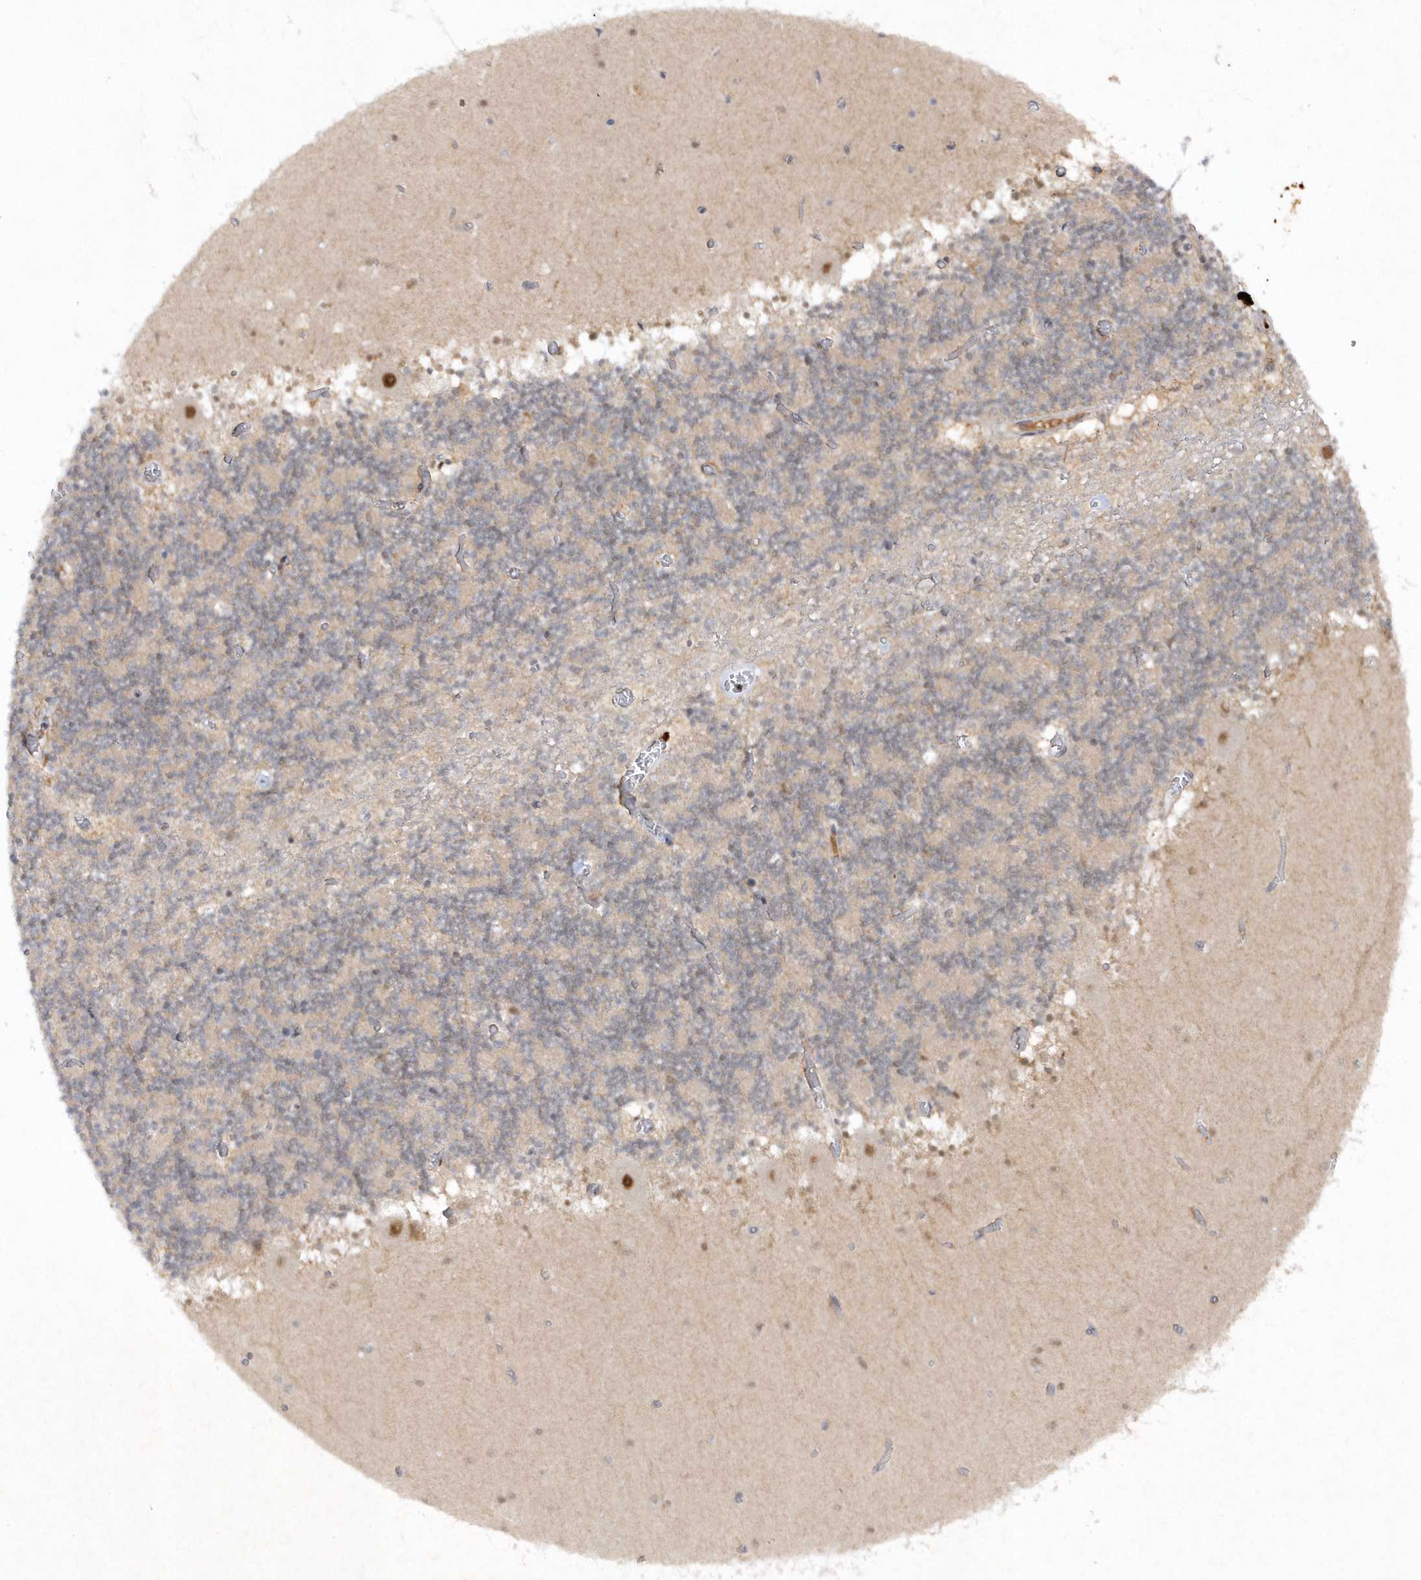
{"staining": {"intensity": "weak", "quantity": "<25%", "location": "nuclear"}, "tissue": "cerebellum", "cell_type": "Cells in granular layer", "image_type": "normal", "snomed": [{"axis": "morphology", "description": "Normal tissue, NOS"}, {"axis": "topography", "description": "Cerebellum"}], "caption": "A histopathology image of human cerebellum is negative for staining in cells in granular layer. (Stains: DAB (3,3'-diaminobenzidine) IHC with hematoxylin counter stain, Microscopy: brightfield microscopy at high magnification).", "gene": "CPSF3", "patient": {"sex": "female", "age": 28}}